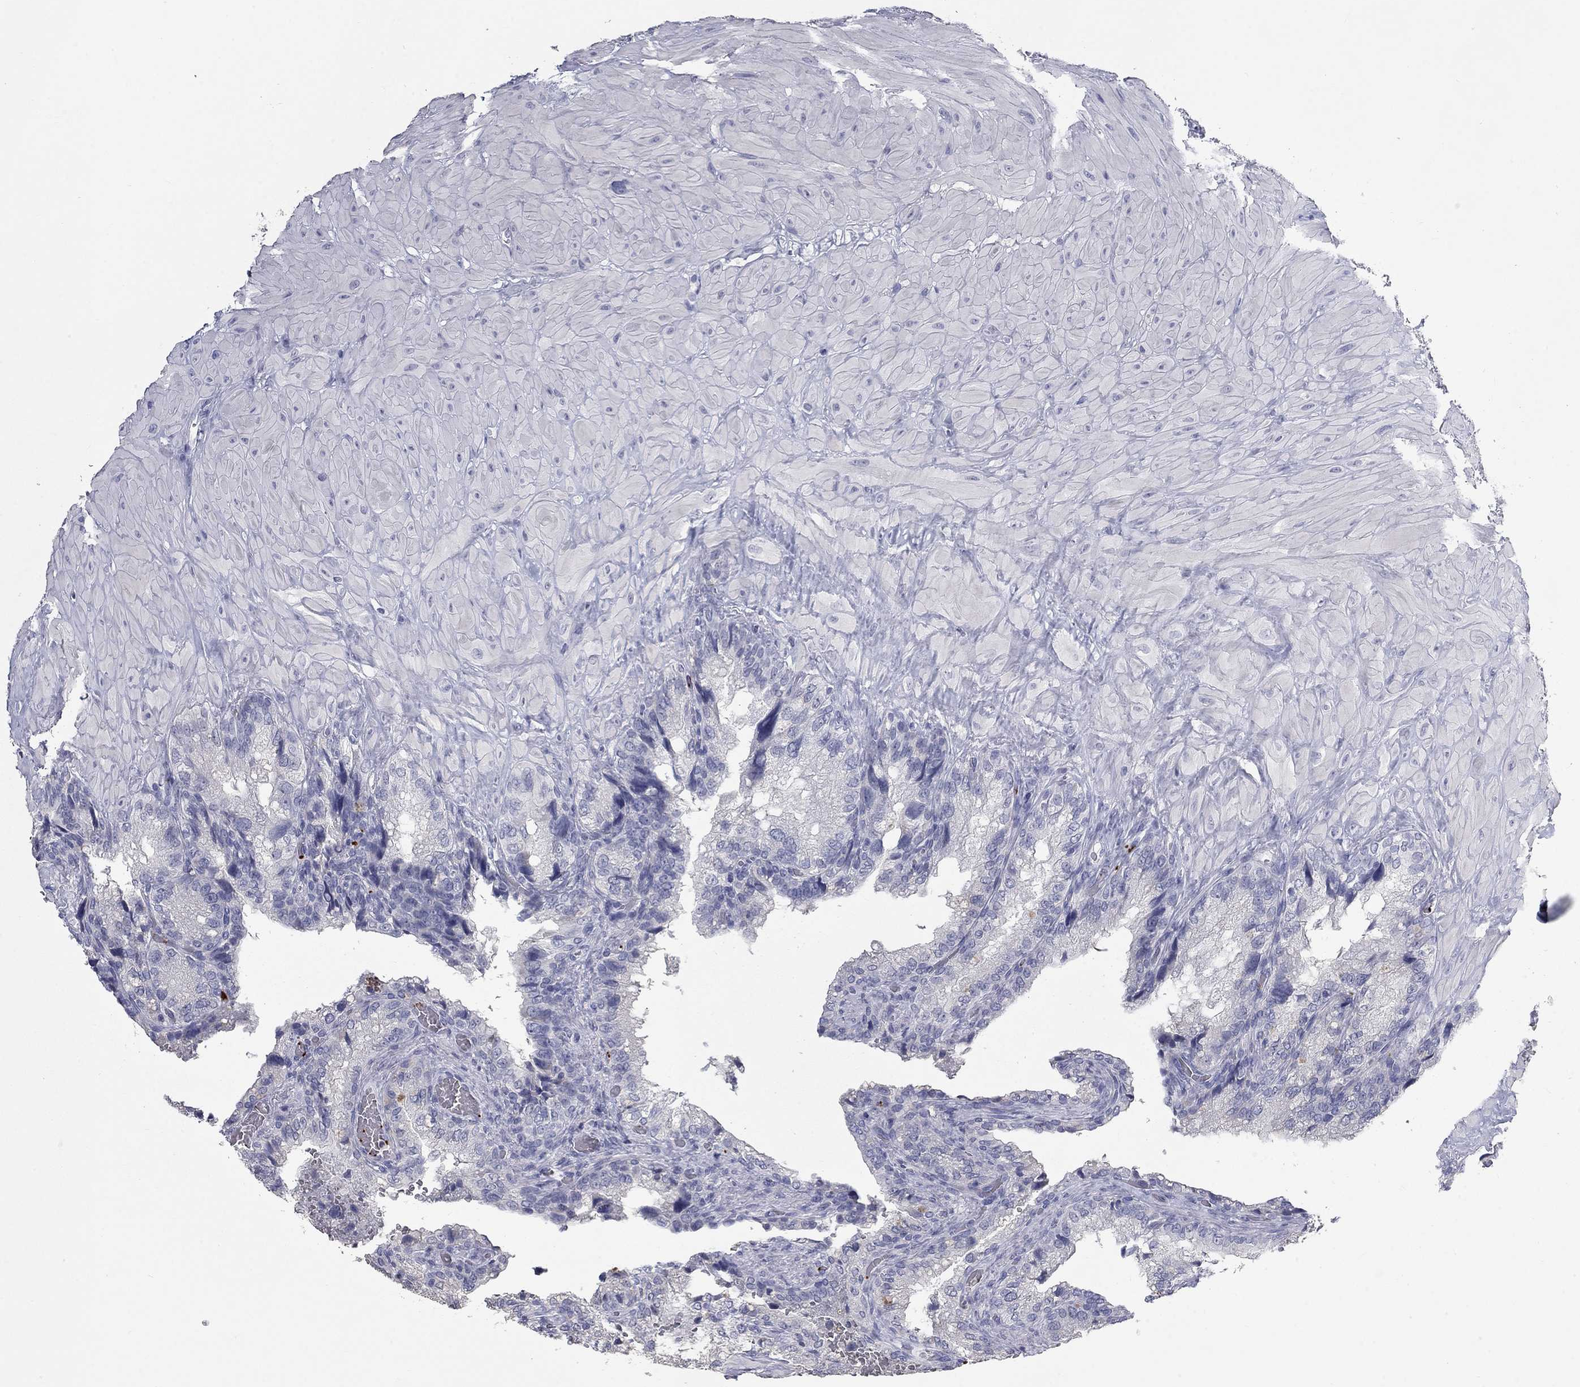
{"staining": {"intensity": "negative", "quantity": "none", "location": "none"}, "tissue": "prostate cancer", "cell_type": "Tumor cells", "image_type": "cancer", "snomed": [{"axis": "morphology", "description": "Adenocarcinoma, NOS"}, {"axis": "topography", "description": "Prostate and seminal vesicle, NOS"}], "caption": "An IHC histopathology image of prostate cancer (adenocarcinoma) is shown. There is no staining in tumor cells of prostate cancer (adenocarcinoma).", "gene": "PLEK", "patient": {"sex": "male", "age": 62}}